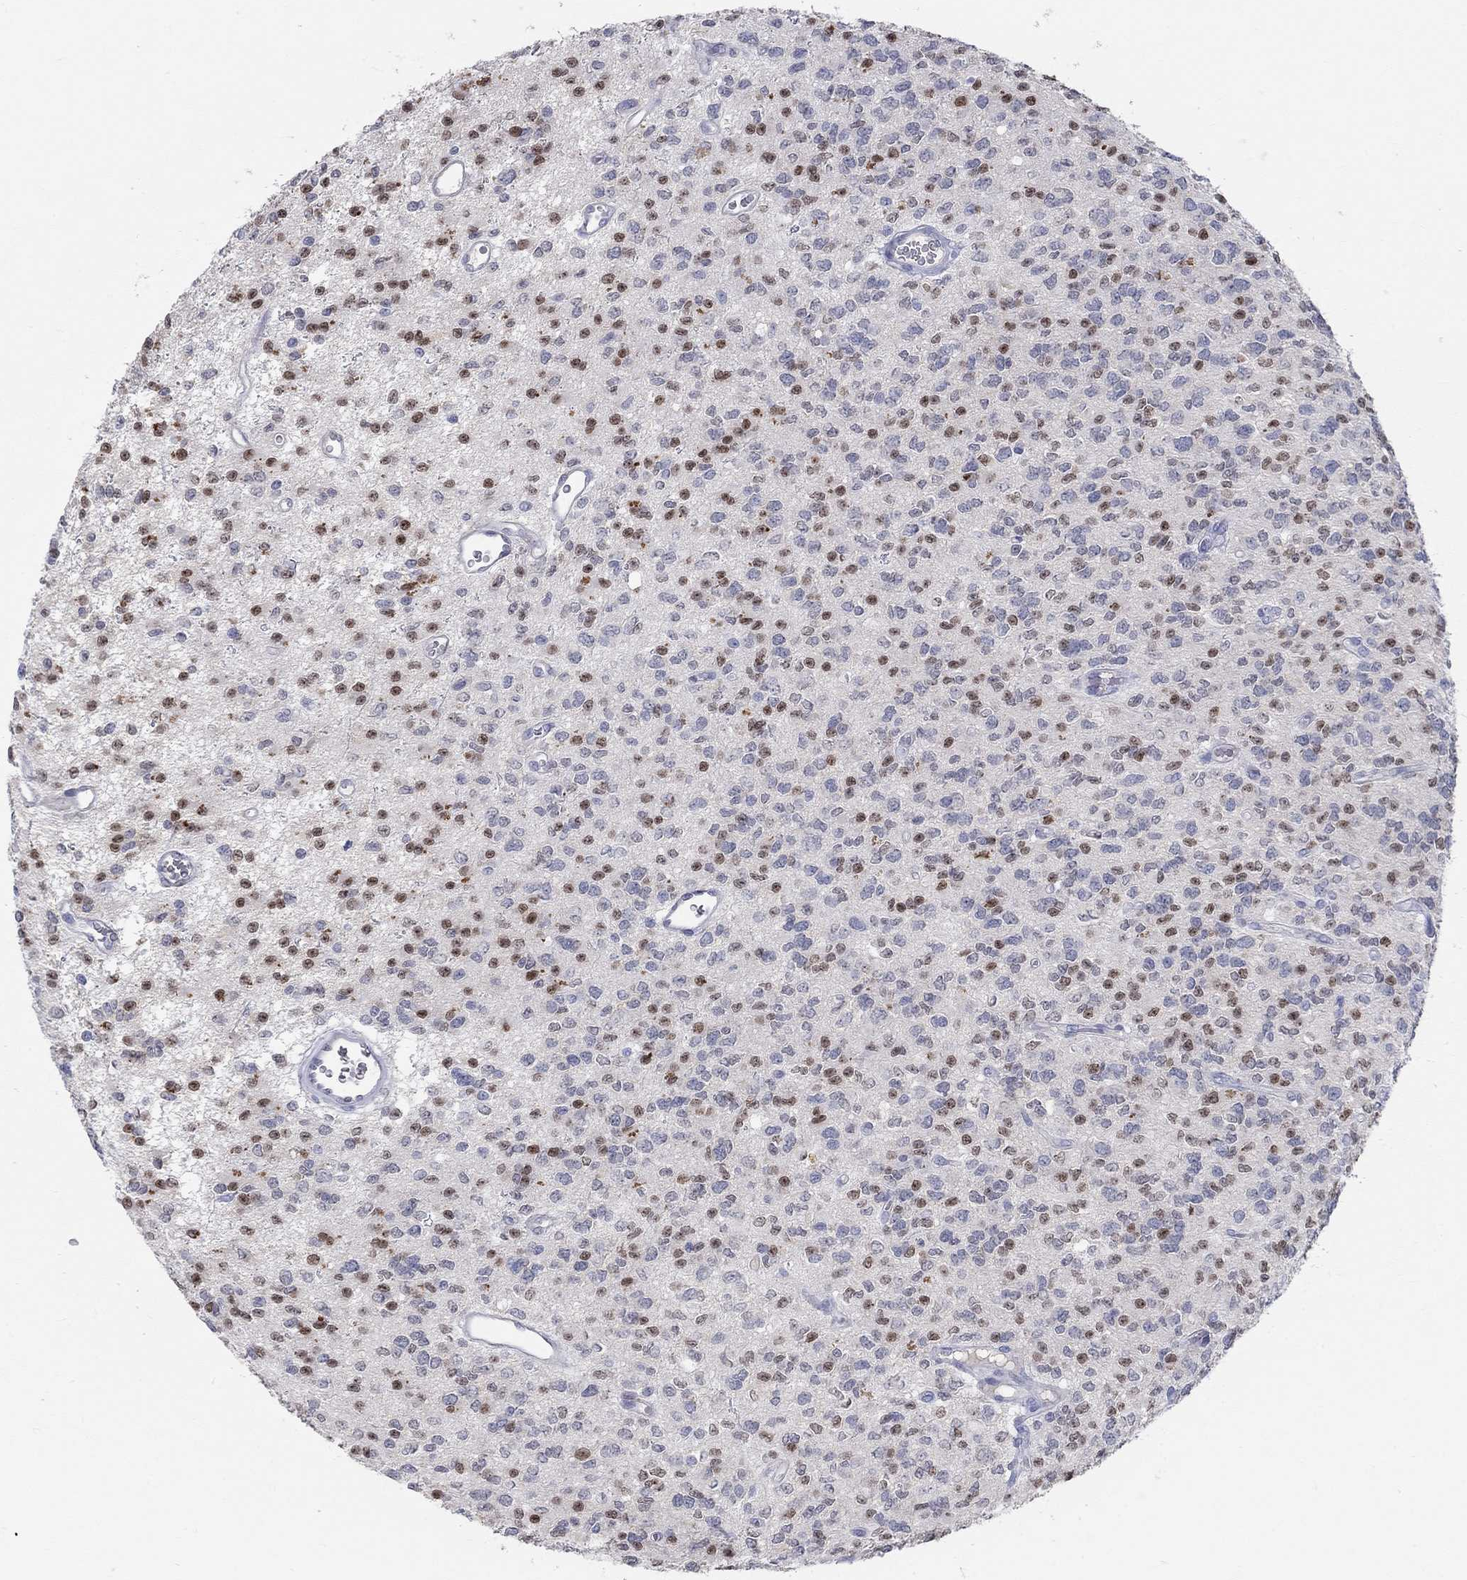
{"staining": {"intensity": "moderate", "quantity": "25%-75%", "location": "nuclear"}, "tissue": "glioma", "cell_type": "Tumor cells", "image_type": "cancer", "snomed": [{"axis": "morphology", "description": "Glioma, malignant, Low grade"}, {"axis": "topography", "description": "Brain"}], "caption": "A medium amount of moderate nuclear expression is present in approximately 25%-75% of tumor cells in low-grade glioma (malignant) tissue.", "gene": "FGF2", "patient": {"sex": "female", "age": 45}}